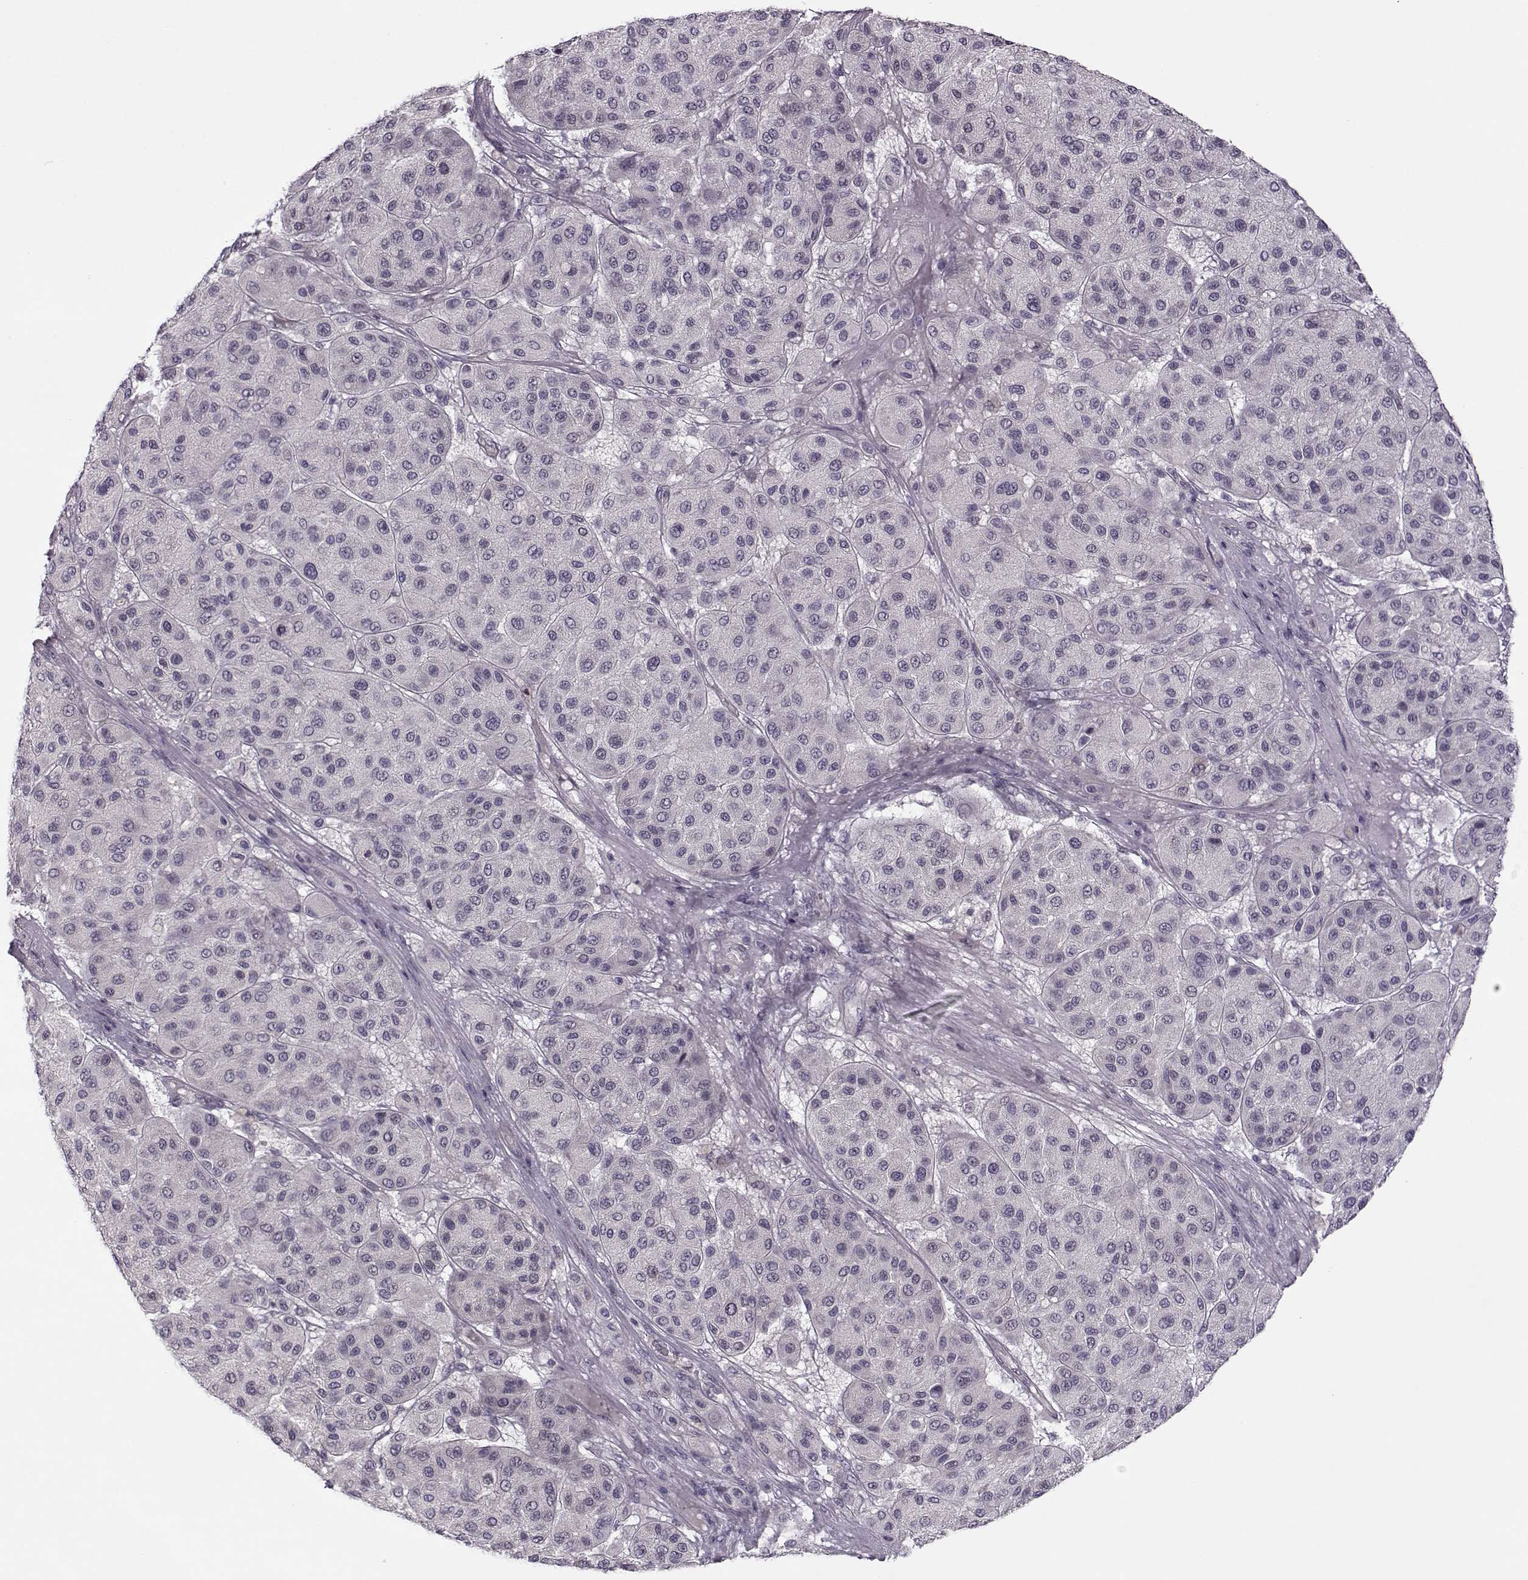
{"staining": {"intensity": "negative", "quantity": "none", "location": "none"}, "tissue": "melanoma", "cell_type": "Tumor cells", "image_type": "cancer", "snomed": [{"axis": "morphology", "description": "Malignant melanoma, Metastatic site"}, {"axis": "topography", "description": "Smooth muscle"}], "caption": "IHC micrograph of neoplastic tissue: human malignant melanoma (metastatic site) stained with DAB exhibits no significant protein staining in tumor cells. (IHC, brightfield microscopy, high magnification).", "gene": "PNMT", "patient": {"sex": "male", "age": 41}}